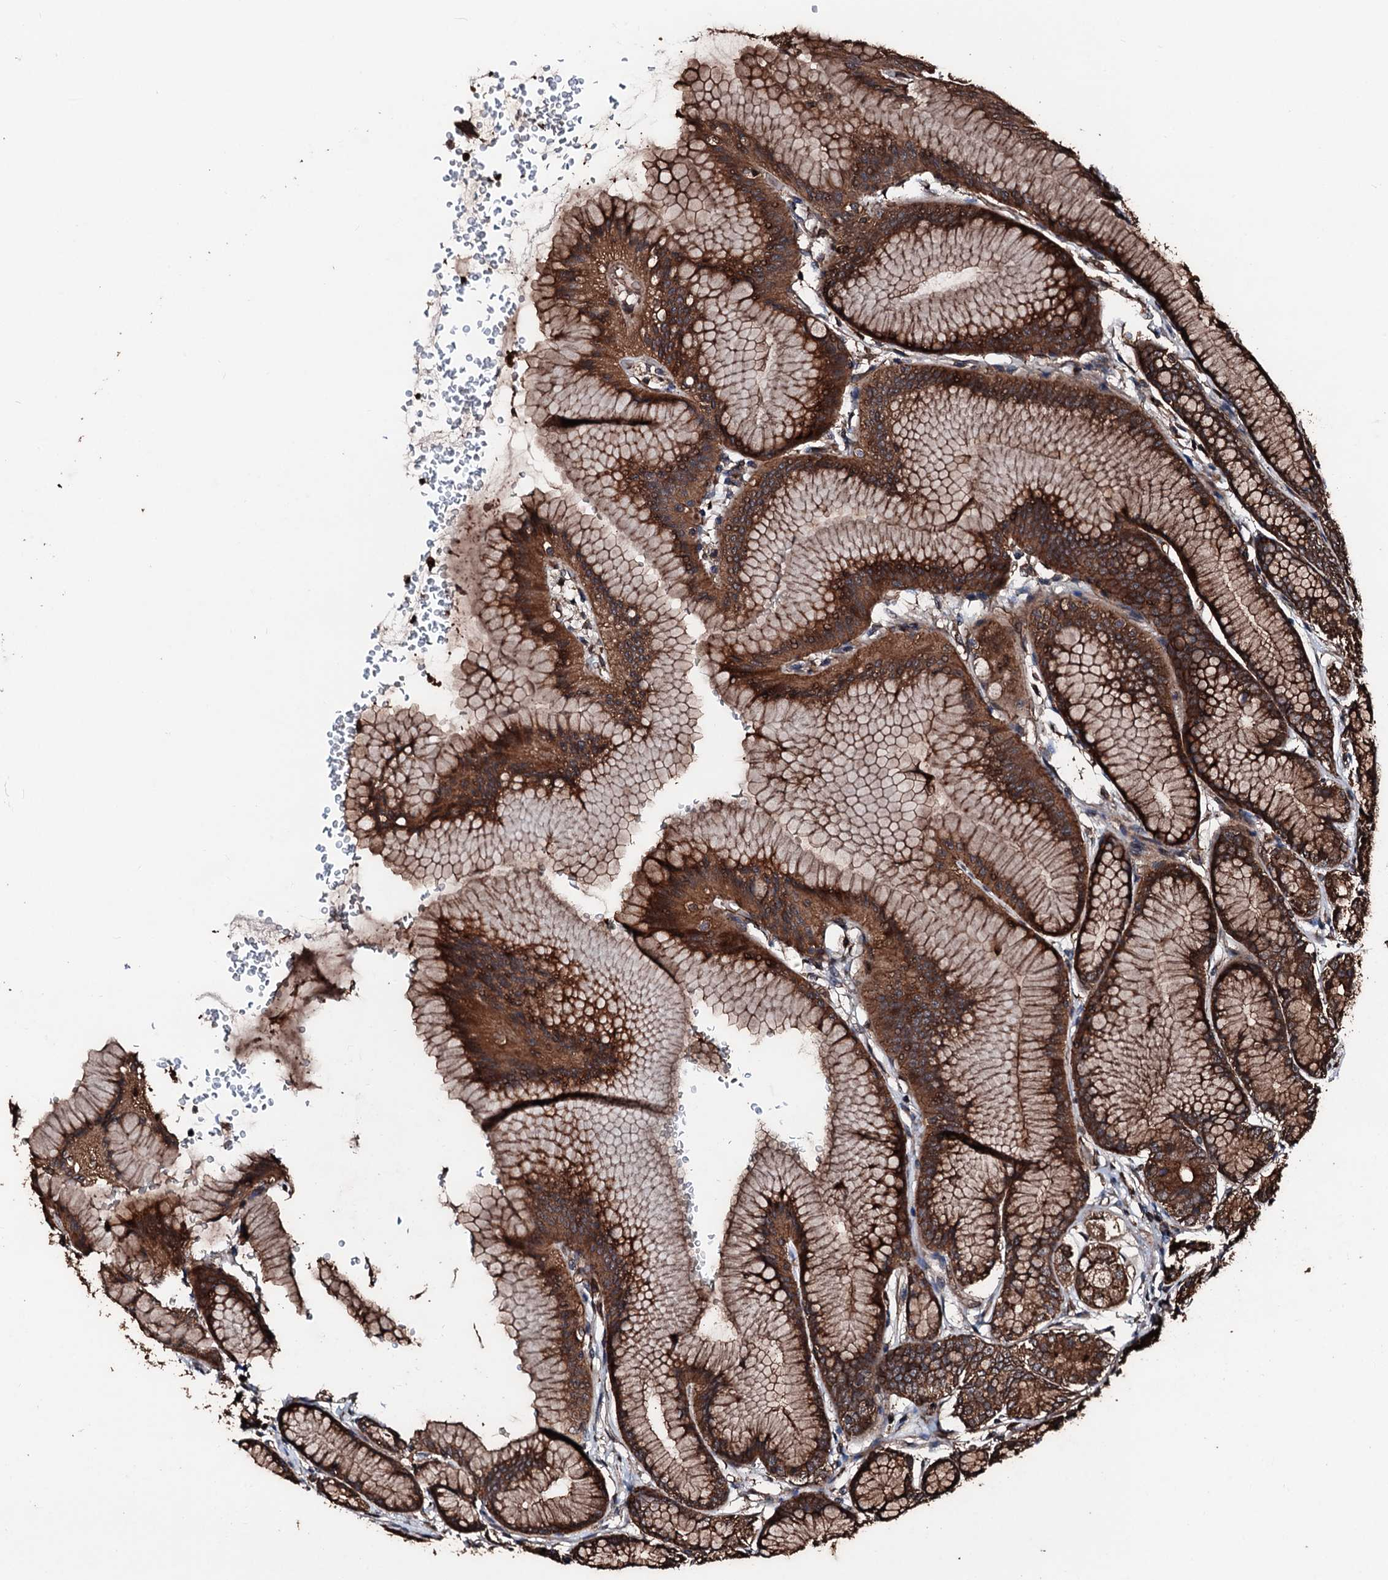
{"staining": {"intensity": "strong", "quantity": ">75%", "location": "cytoplasmic/membranous"}, "tissue": "stomach", "cell_type": "Glandular cells", "image_type": "normal", "snomed": [{"axis": "morphology", "description": "Normal tissue, NOS"}, {"axis": "morphology", "description": "Adenocarcinoma, NOS"}, {"axis": "morphology", "description": "Adenocarcinoma, High grade"}, {"axis": "topography", "description": "Stomach, upper"}, {"axis": "topography", "description": "Stomach"}], "caption": "Protein staining demonstrates strong cytoplasmic/membranous positivity in about >75% of glandular cells in unremarkable stomach. (Stains: DAB (3,3'-diaminobenzidine) in brown, nuclei in blue, Microscopy: brightfield microscopy at high magnification).", "gene": "KIF18A", "patient": {"sex": "female", "age": 65}}